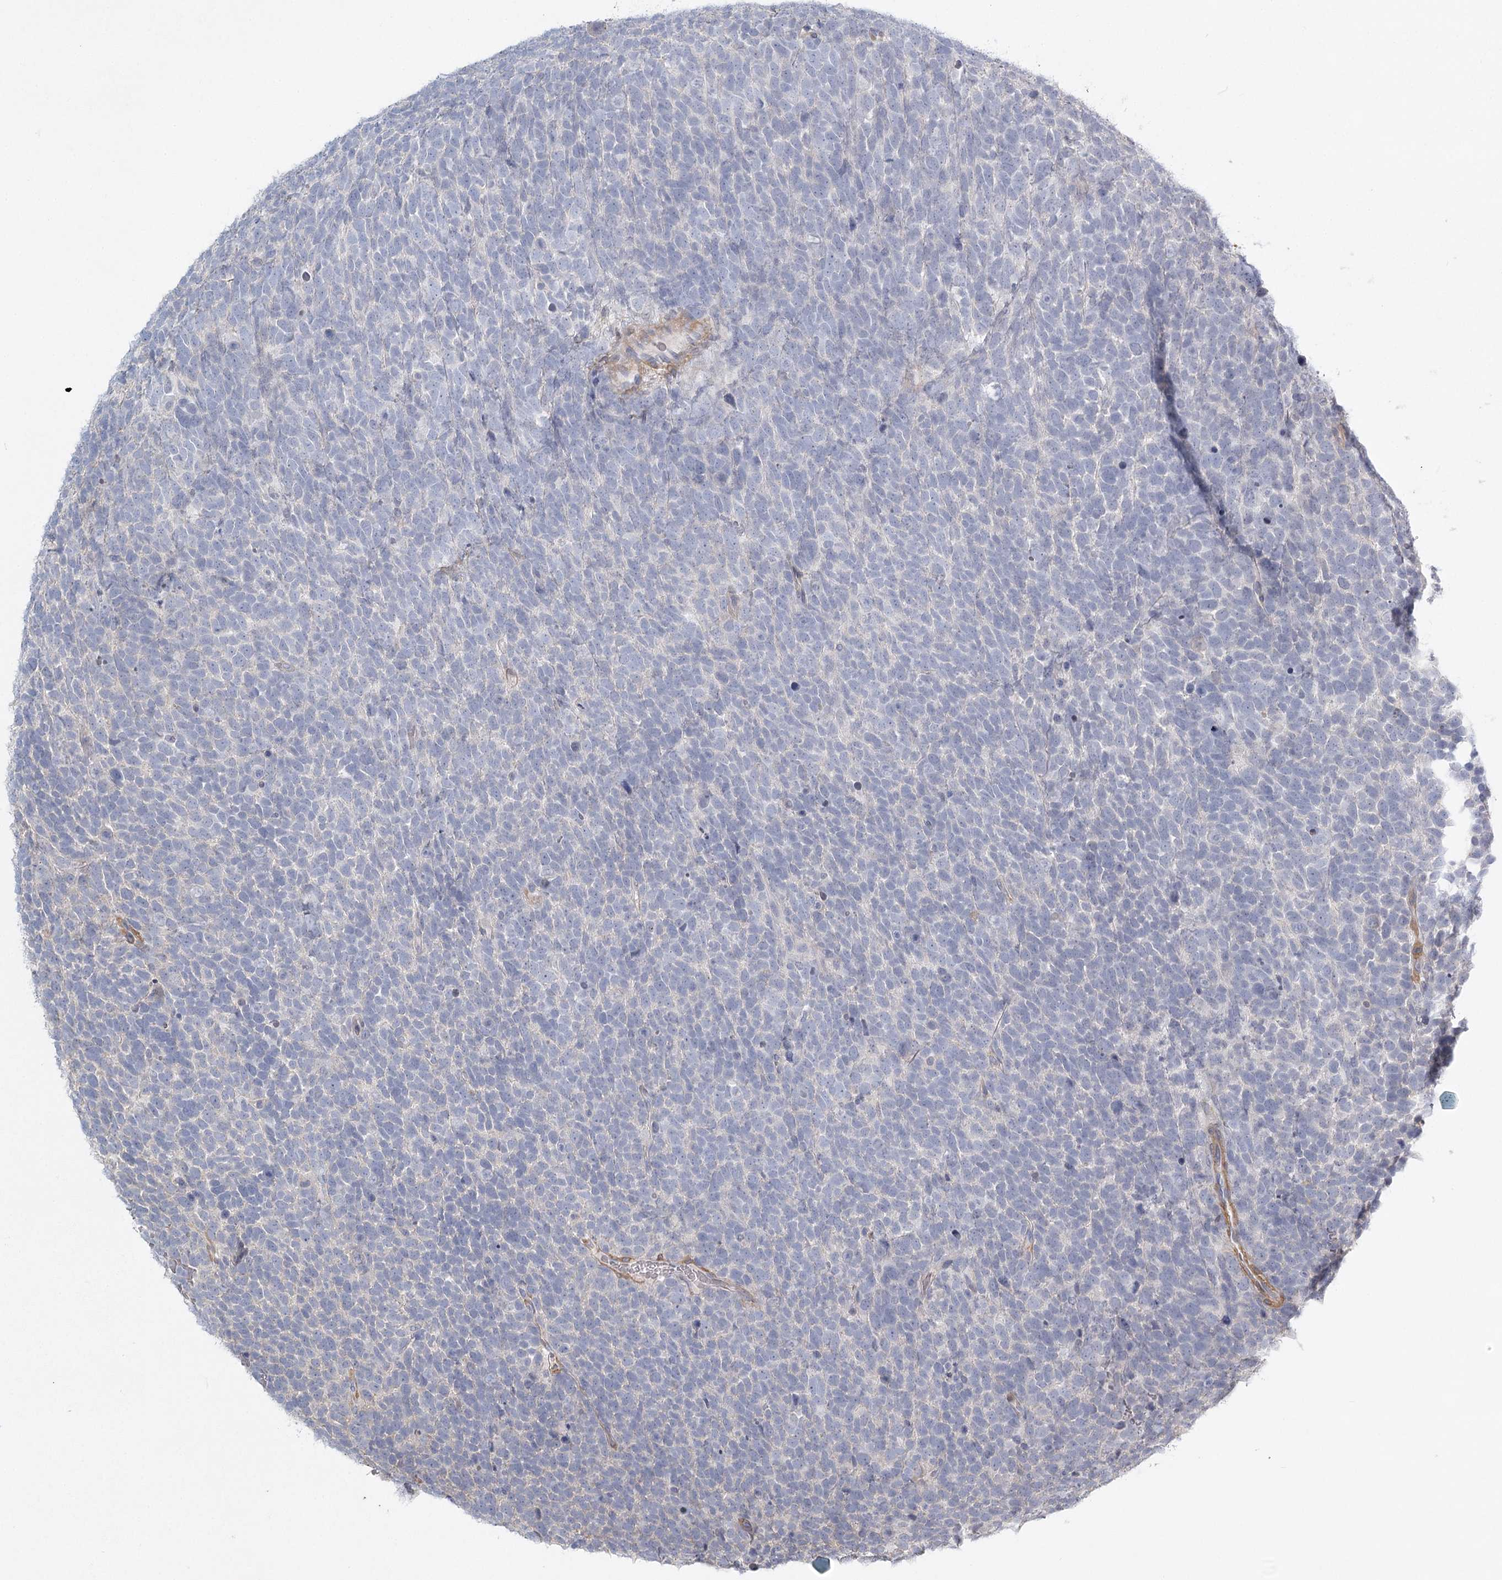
{"staining": {"intensity": "negative", "quantity": "none", "location": "none"}, "tissue": "urothelial cancer", "cell_type": "Tumor cells", "image_type": "cancer", "snomed": [{"axis": "morphology", "description": "Urothelial carcinoma, High grade"}, {"axis": "topography", "description": "Urinary bladder"}], "caption": "The micrograph displays no staining of tumor cells in urothelial cancer. (IHC, brightfield microscopy, high magnification).", "gene": "INPP4B", "patient": {"sex": "female", "age": 82}}